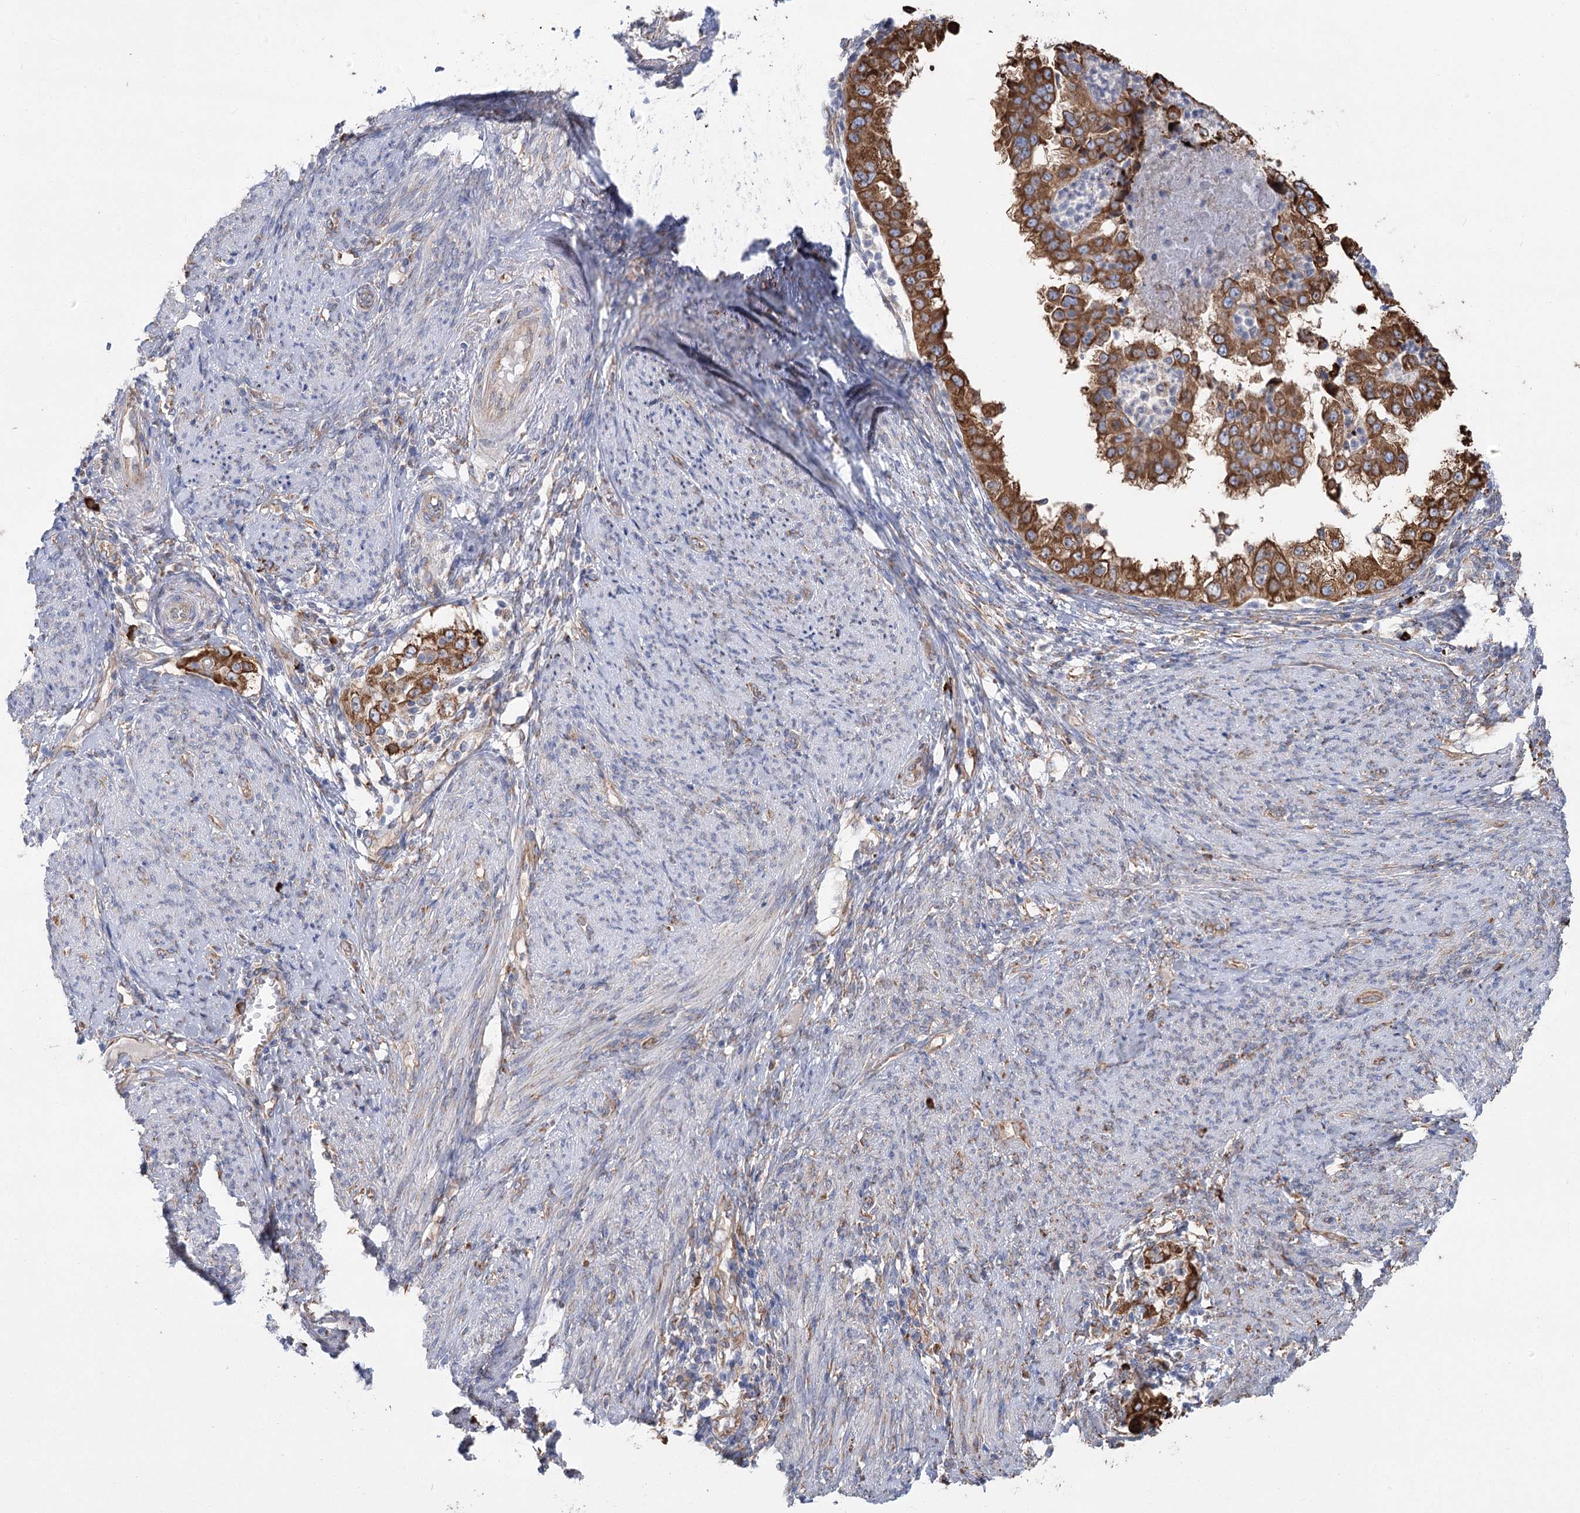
{"staining": {"intensity": "strong", "quantity": ">75%", "location": "cytoplasmic/membranous"}, "tissue": "endometrial cancer", "cell_type": "Tumor cells", "image_type": "cancer", "snomed": [{"axis": "morphology", "description": "Adenocarcinoma, NOS"}, {"axis": "topography", "description": "Endometrium"}], "caption": "Human adenocarcinoma (endometrial) stained with a protein marker demonstrates strong staining in tumor cells.", "gene": "METTL24", "patient": {"sex": "female", "age": 85}}